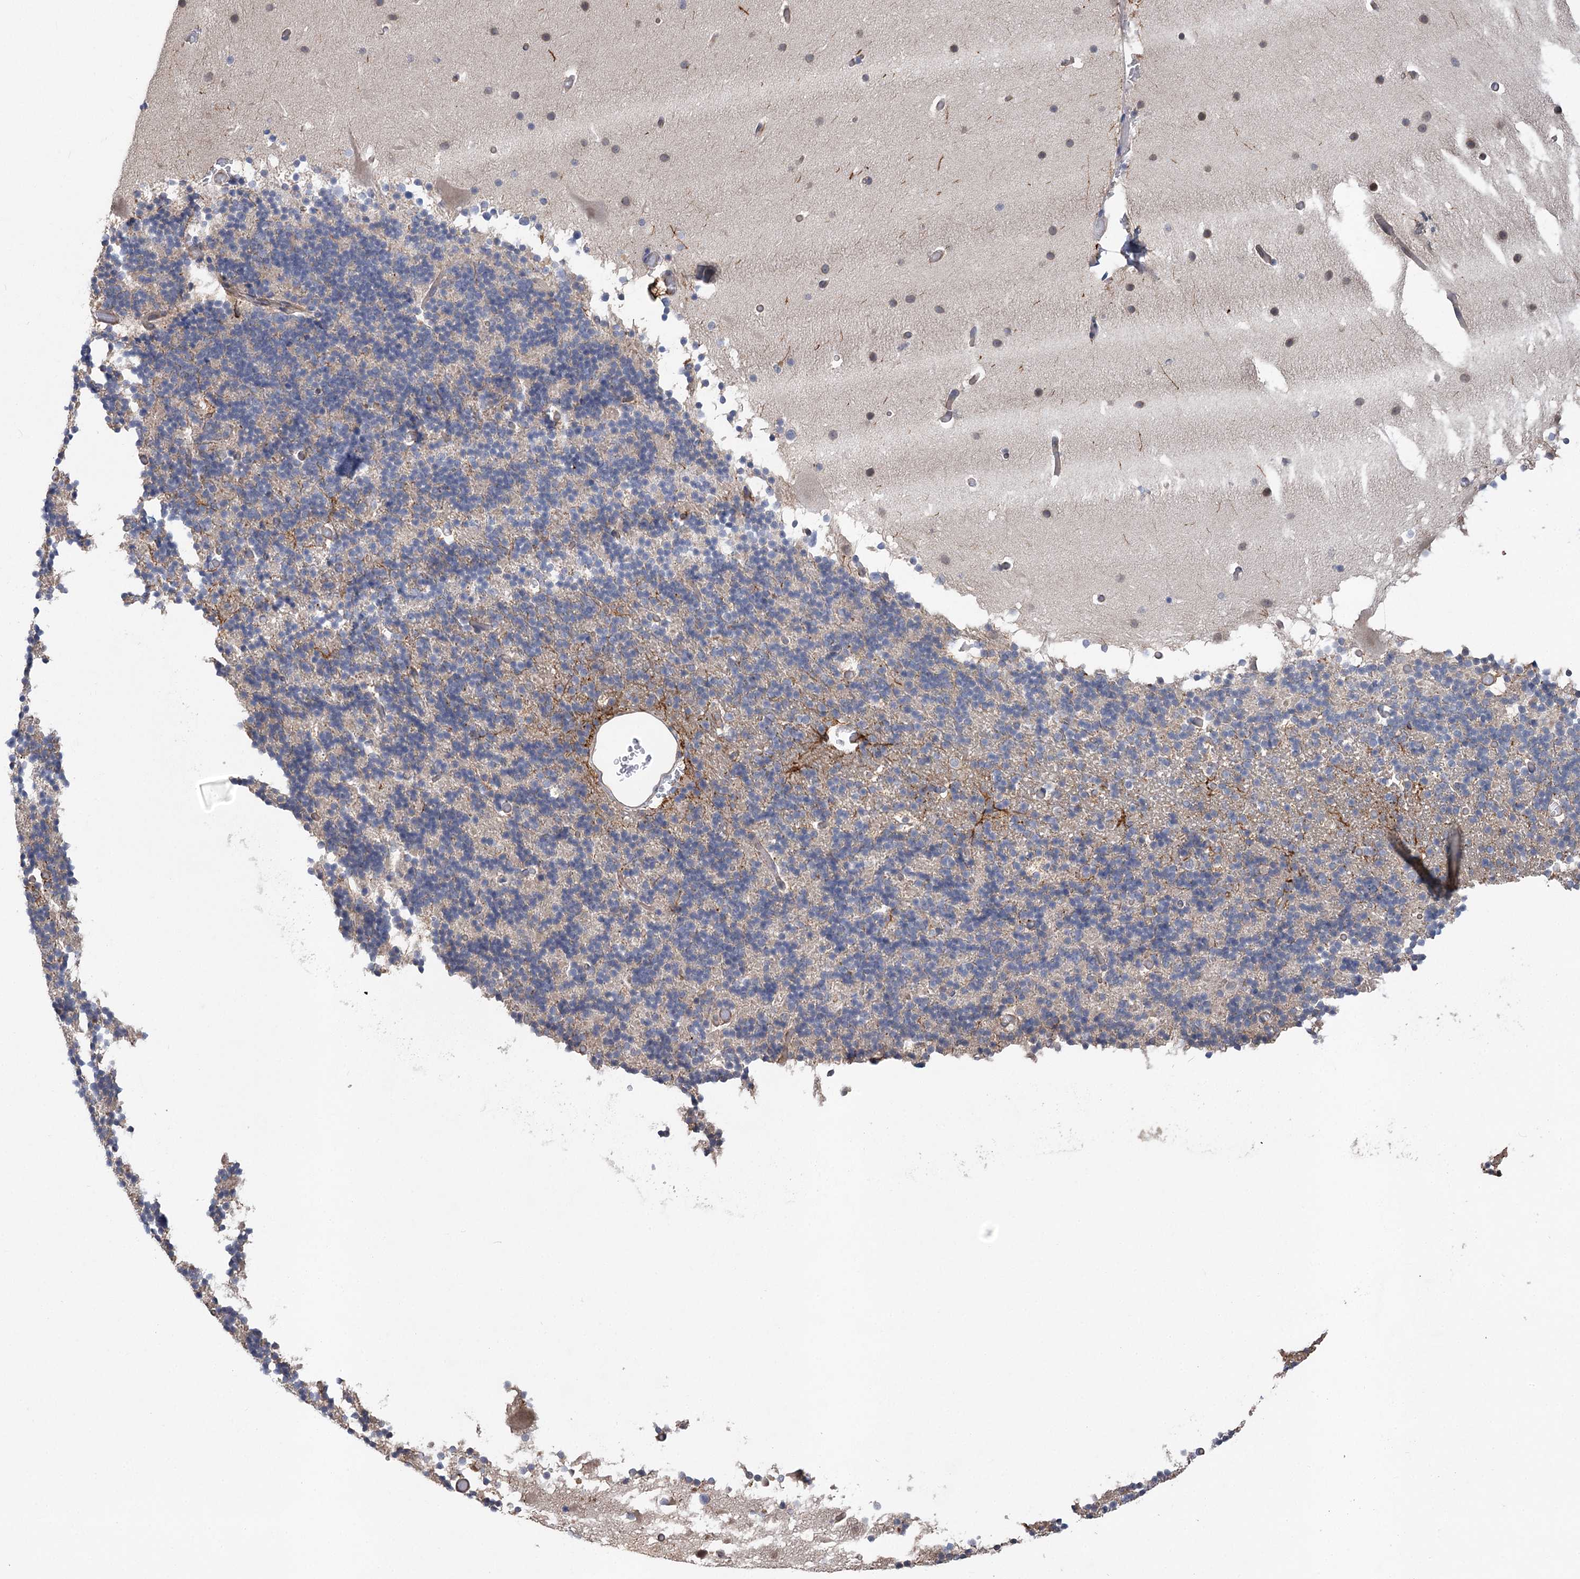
{"staining": {"intensity": "negative", "quantity": "none", "location": "none"}, "tissue": "cerebellum", "cell_type": "Cells in granular layer", "image_type": "normal", "snomed": [{"axis": "morphology", "description": "Normal tissue, NOS"}, {"axis": "topography", "description": "Cerebellum"}], "caption": "The image displays no significant expression in cells in granular layer of cerebellum.", "gene": "RWDD4", "patient": {"sex": "male", "age": 57}}